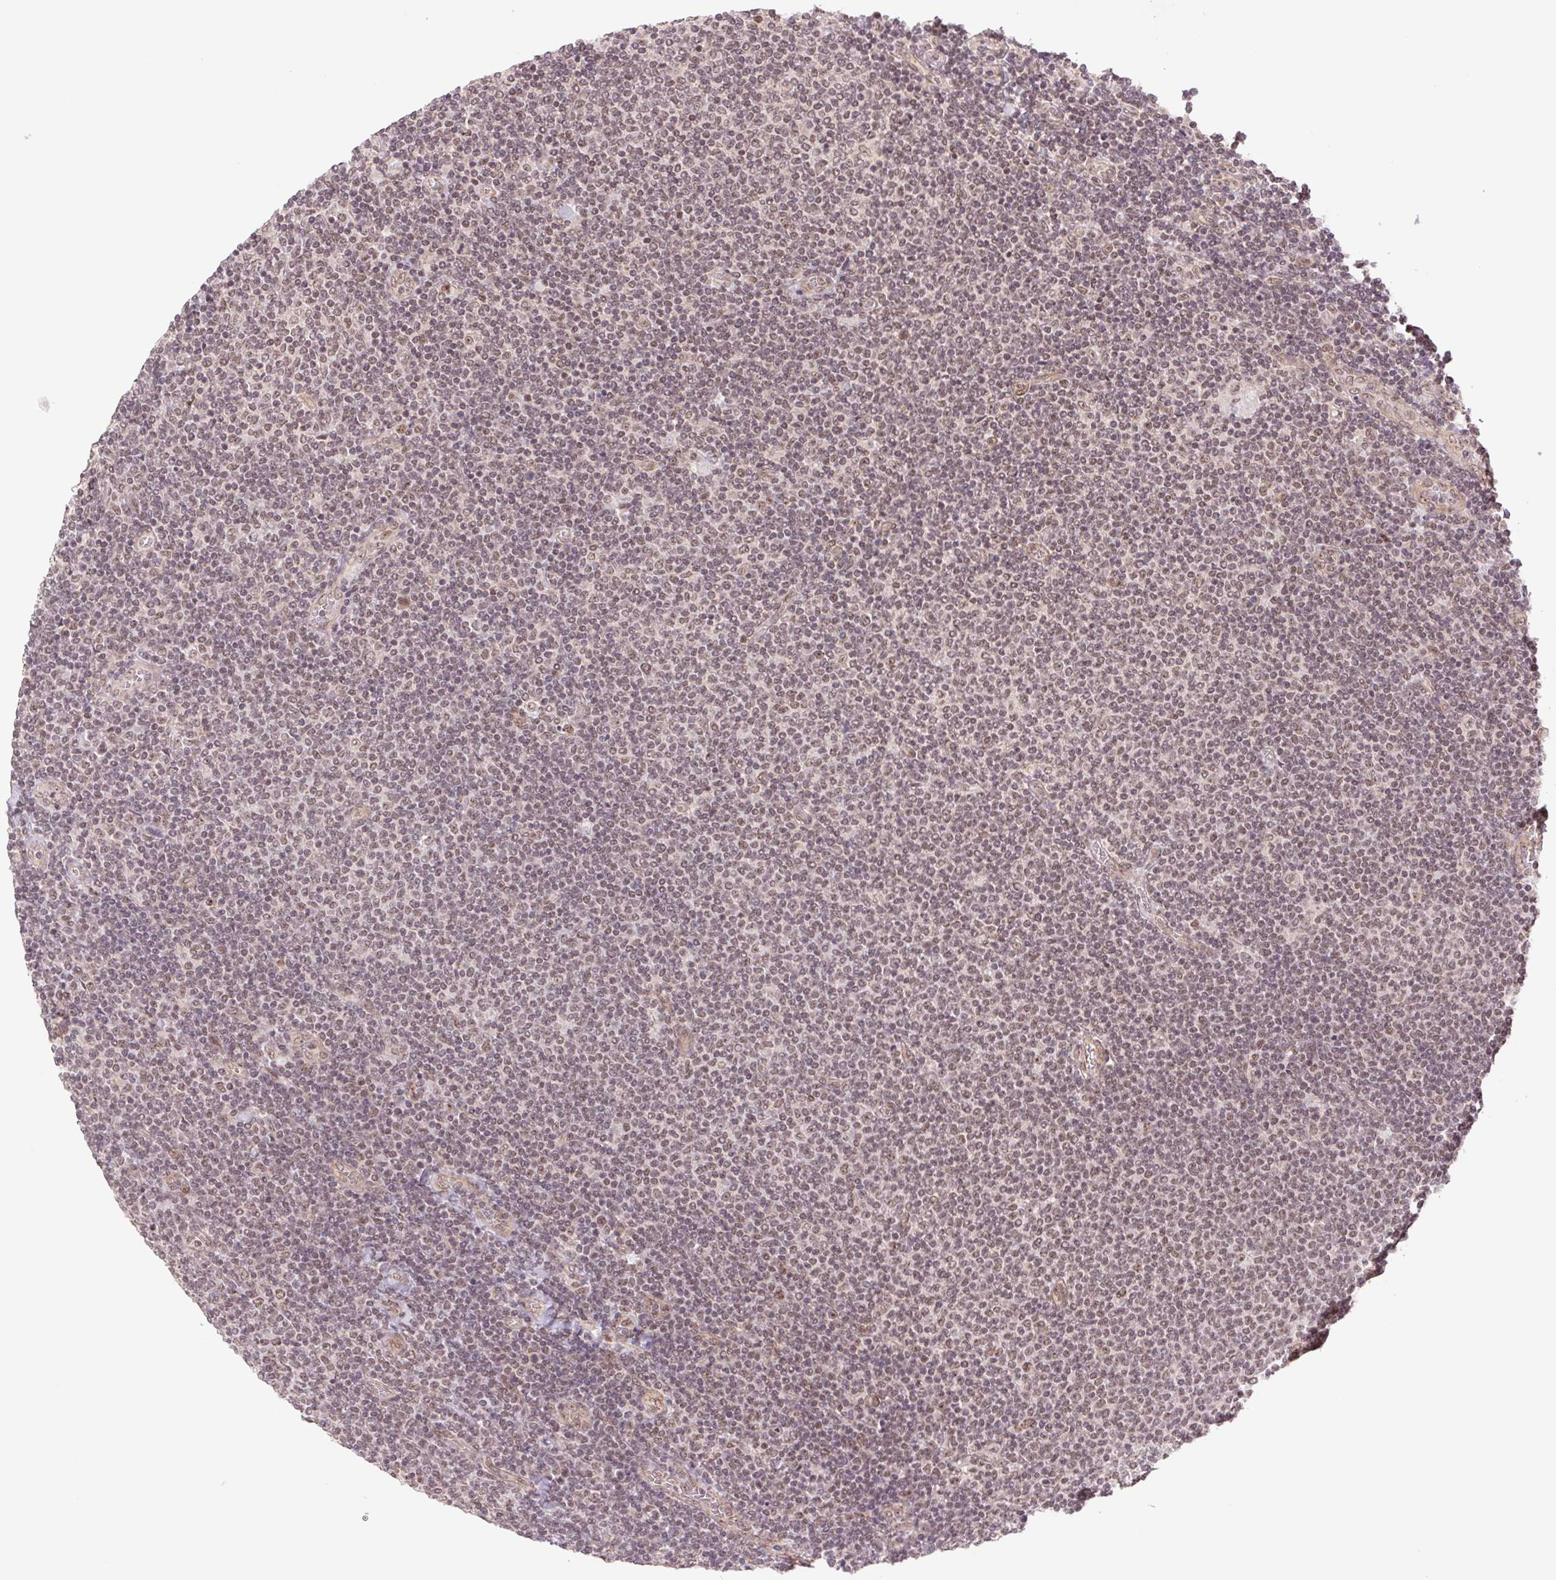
{"staining": {"intensity": "weak", "quantity": ">75%", "location": "nuclear"}, "tissue": "lymphoma", "cell_type": "Tumor cells", "image_type": "cancer", "snomed": [{"axis": "morphology", "description": "Malignant lymphoma, non-Hodgkin's type, Low grade"}, {"axis": "topography", "description": "Lymph node"}], "caption": "About >75% of tumor cells in lymphoma reveal weak nuclear protein staining as visualized by brown immunohistochemical staining.", "gene": "CWC25", "patient": {"sex": "male", "age": 52}}